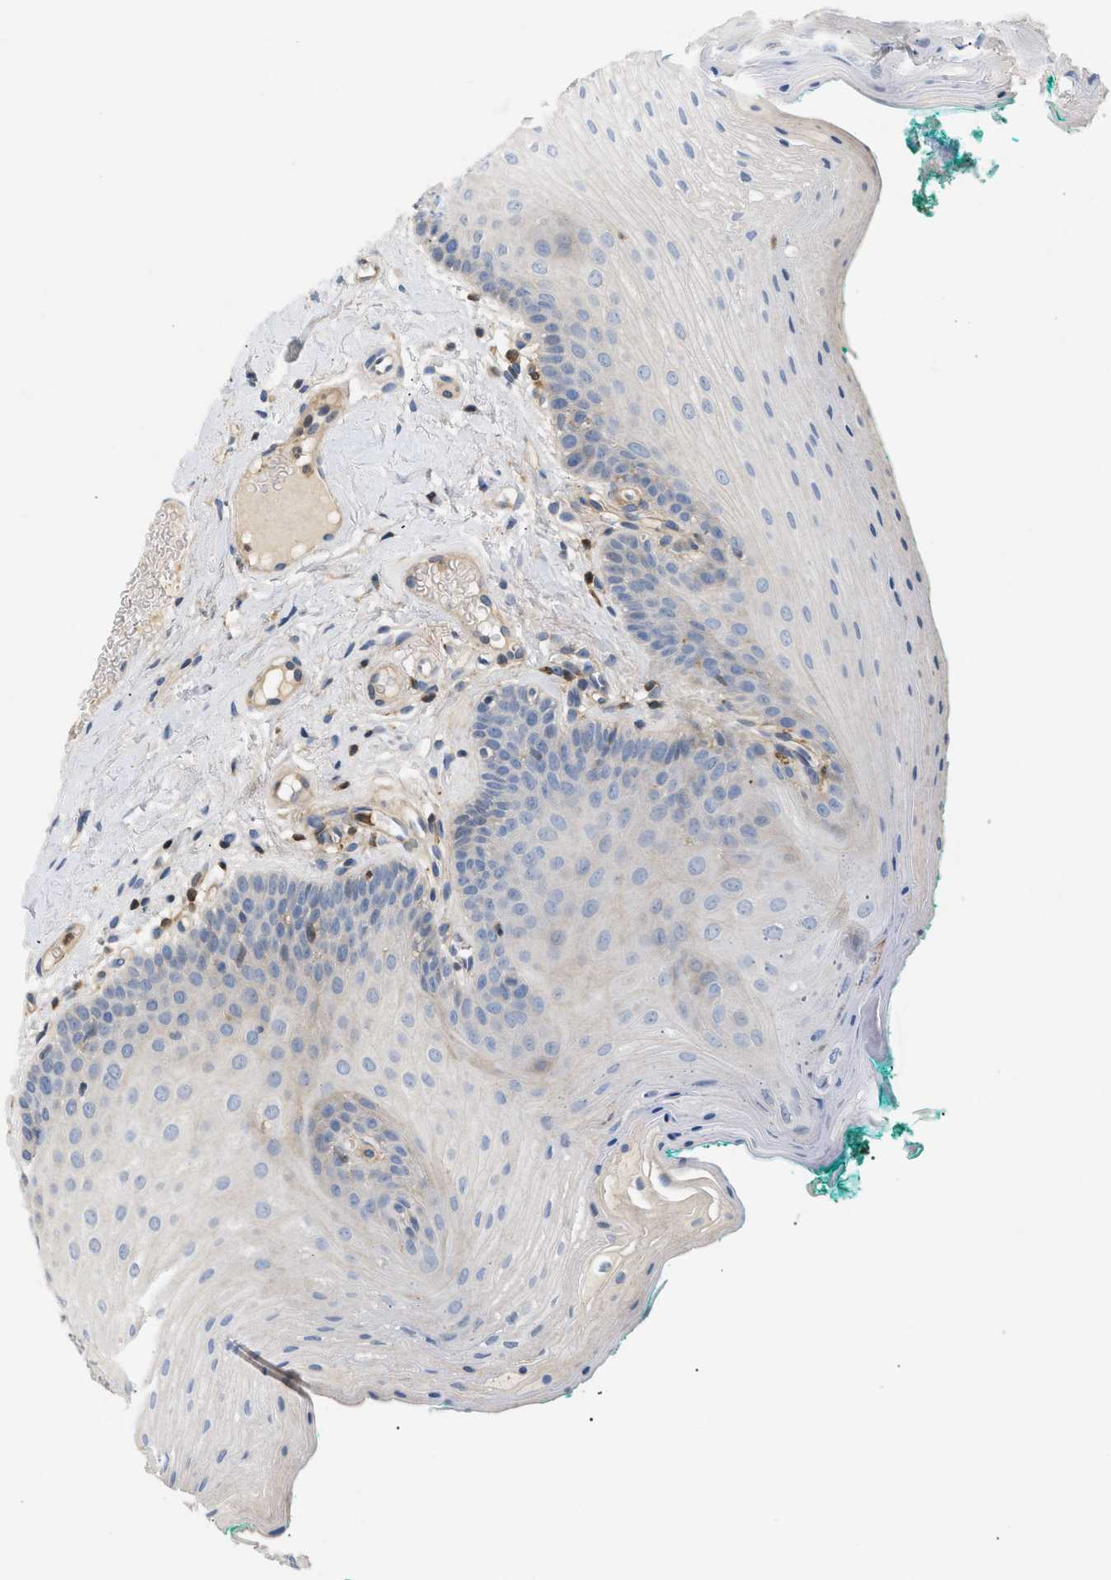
{"staining": {"intensity": "weak", "quantity": "25%-75%", "location": "cytoplasmic/membranous"}, "tissue": "oral mucosa", "cell_type": "Squamous epithelial cells", "image_type": "normal", "snomed": [{"axis": "morphology", "description": "Normal tissue, NOS"}, {"axis": "topography", "description": "Oral tissue"}], "caption": "Immunohistochemistry (IHC) image of unremarkable oral mucosa stained for a protein (brown), which demonstrates low levels of weak cytoplasmic/membranous staining in approximately 25%-75% of squamous epithelial cells.", "gene": "FARS2", "patient": {"sex": "male", "age": 58}}